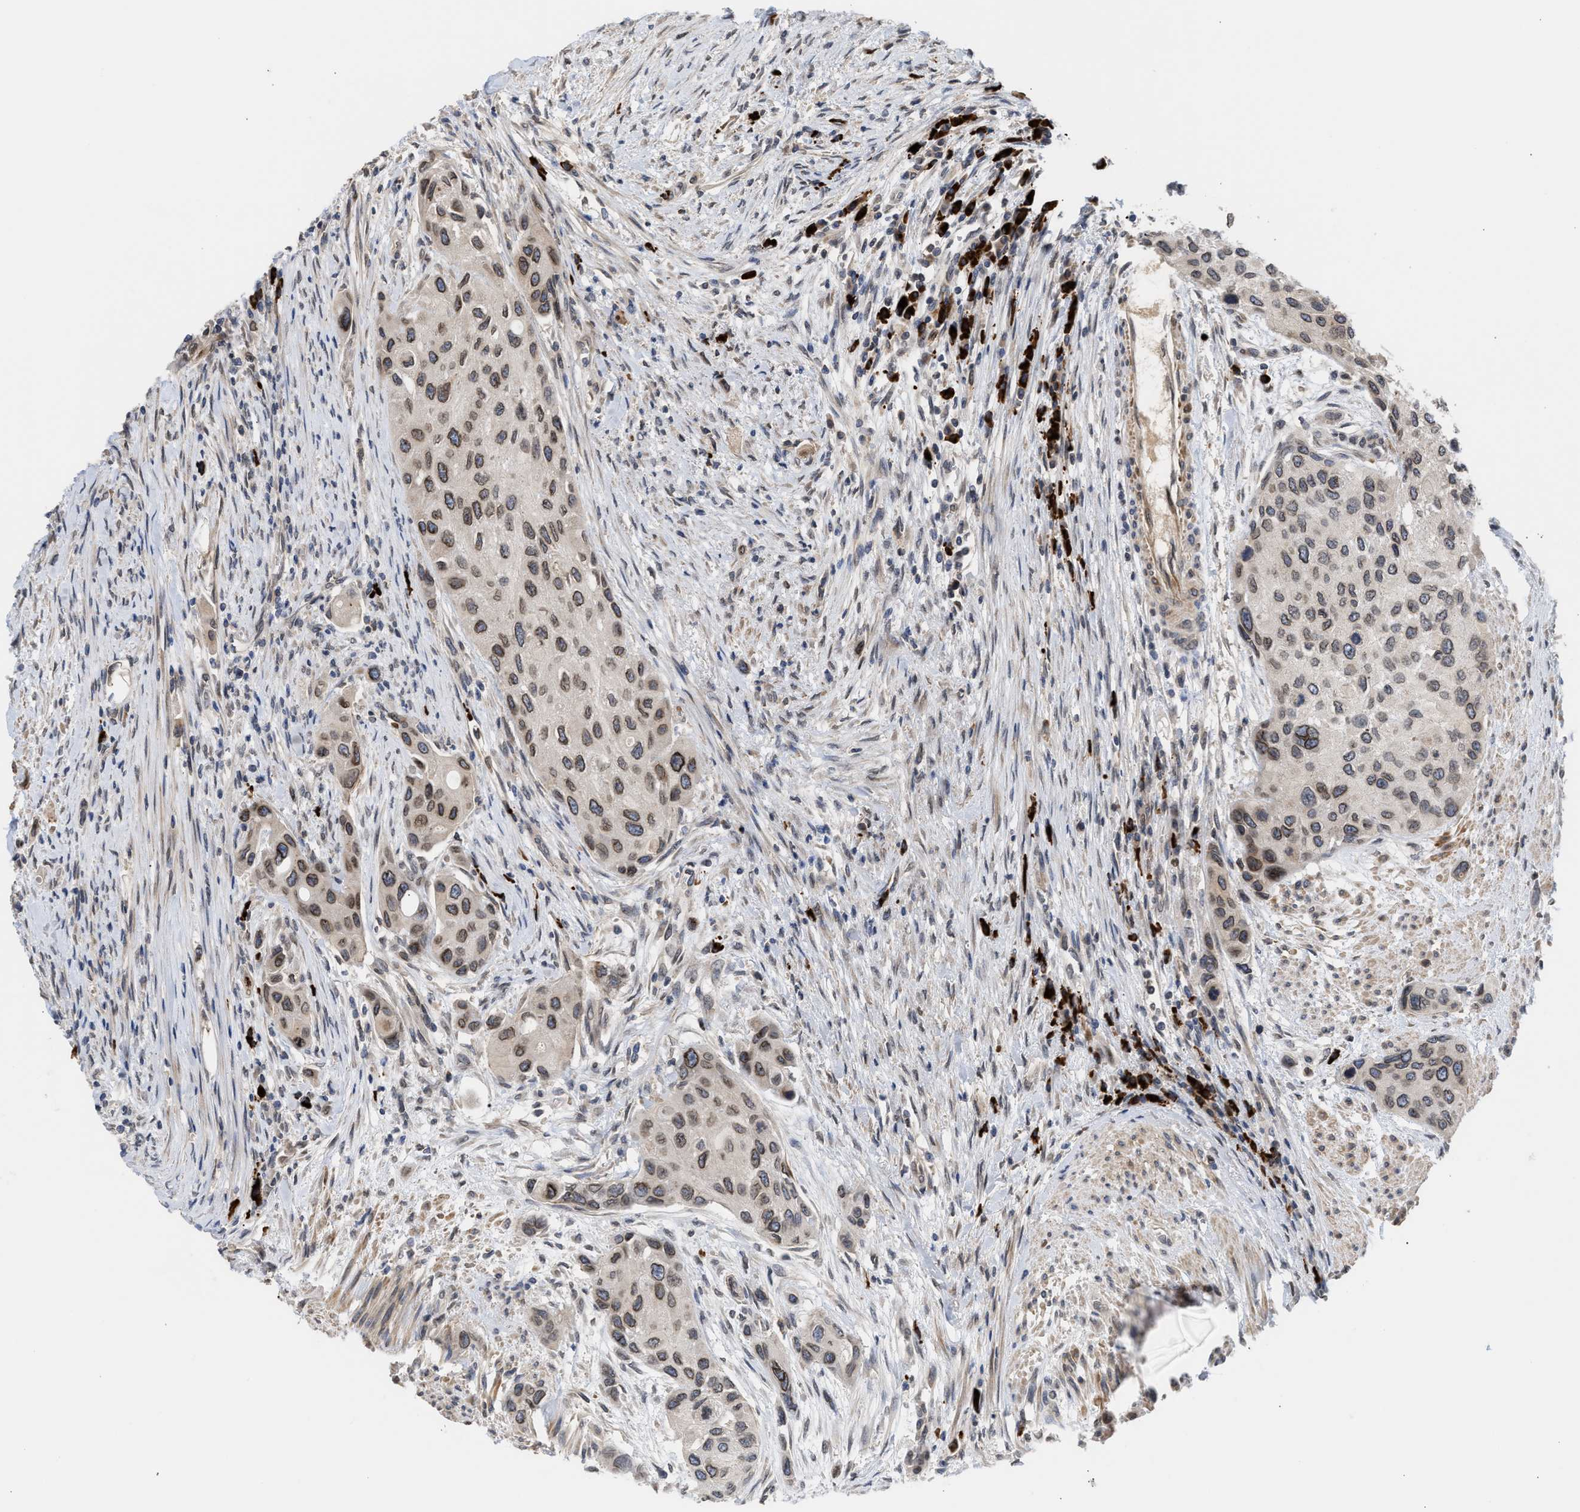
{"staining": {"intensity": "weak", "quantity": ">75%", "location": "cytoplasmic/membranous,nuclear"}, "tissue": "urothelial cancer", "cell_type": "Tumor cells", "image_type": "cancer", "snomed": [{"axis": "morphology", "description": "Urothelial carcinoma, High grade"}, {"axis": "topography", "description": "Urinary bladder"}], "caption": "Weak cytoplasmic/membranous and nuclear protein staining is appreciated in approximately >75% of tumor cells in high-grade urothelial carcinoma. (Stains: DAB (3,3'-diaminobenzidine) in brown, nuclei in blue, Microscopy: brightfield microscopy at high magnification).", "gene": "NUP62", "patient": {"sex": "female", "age": 56}}